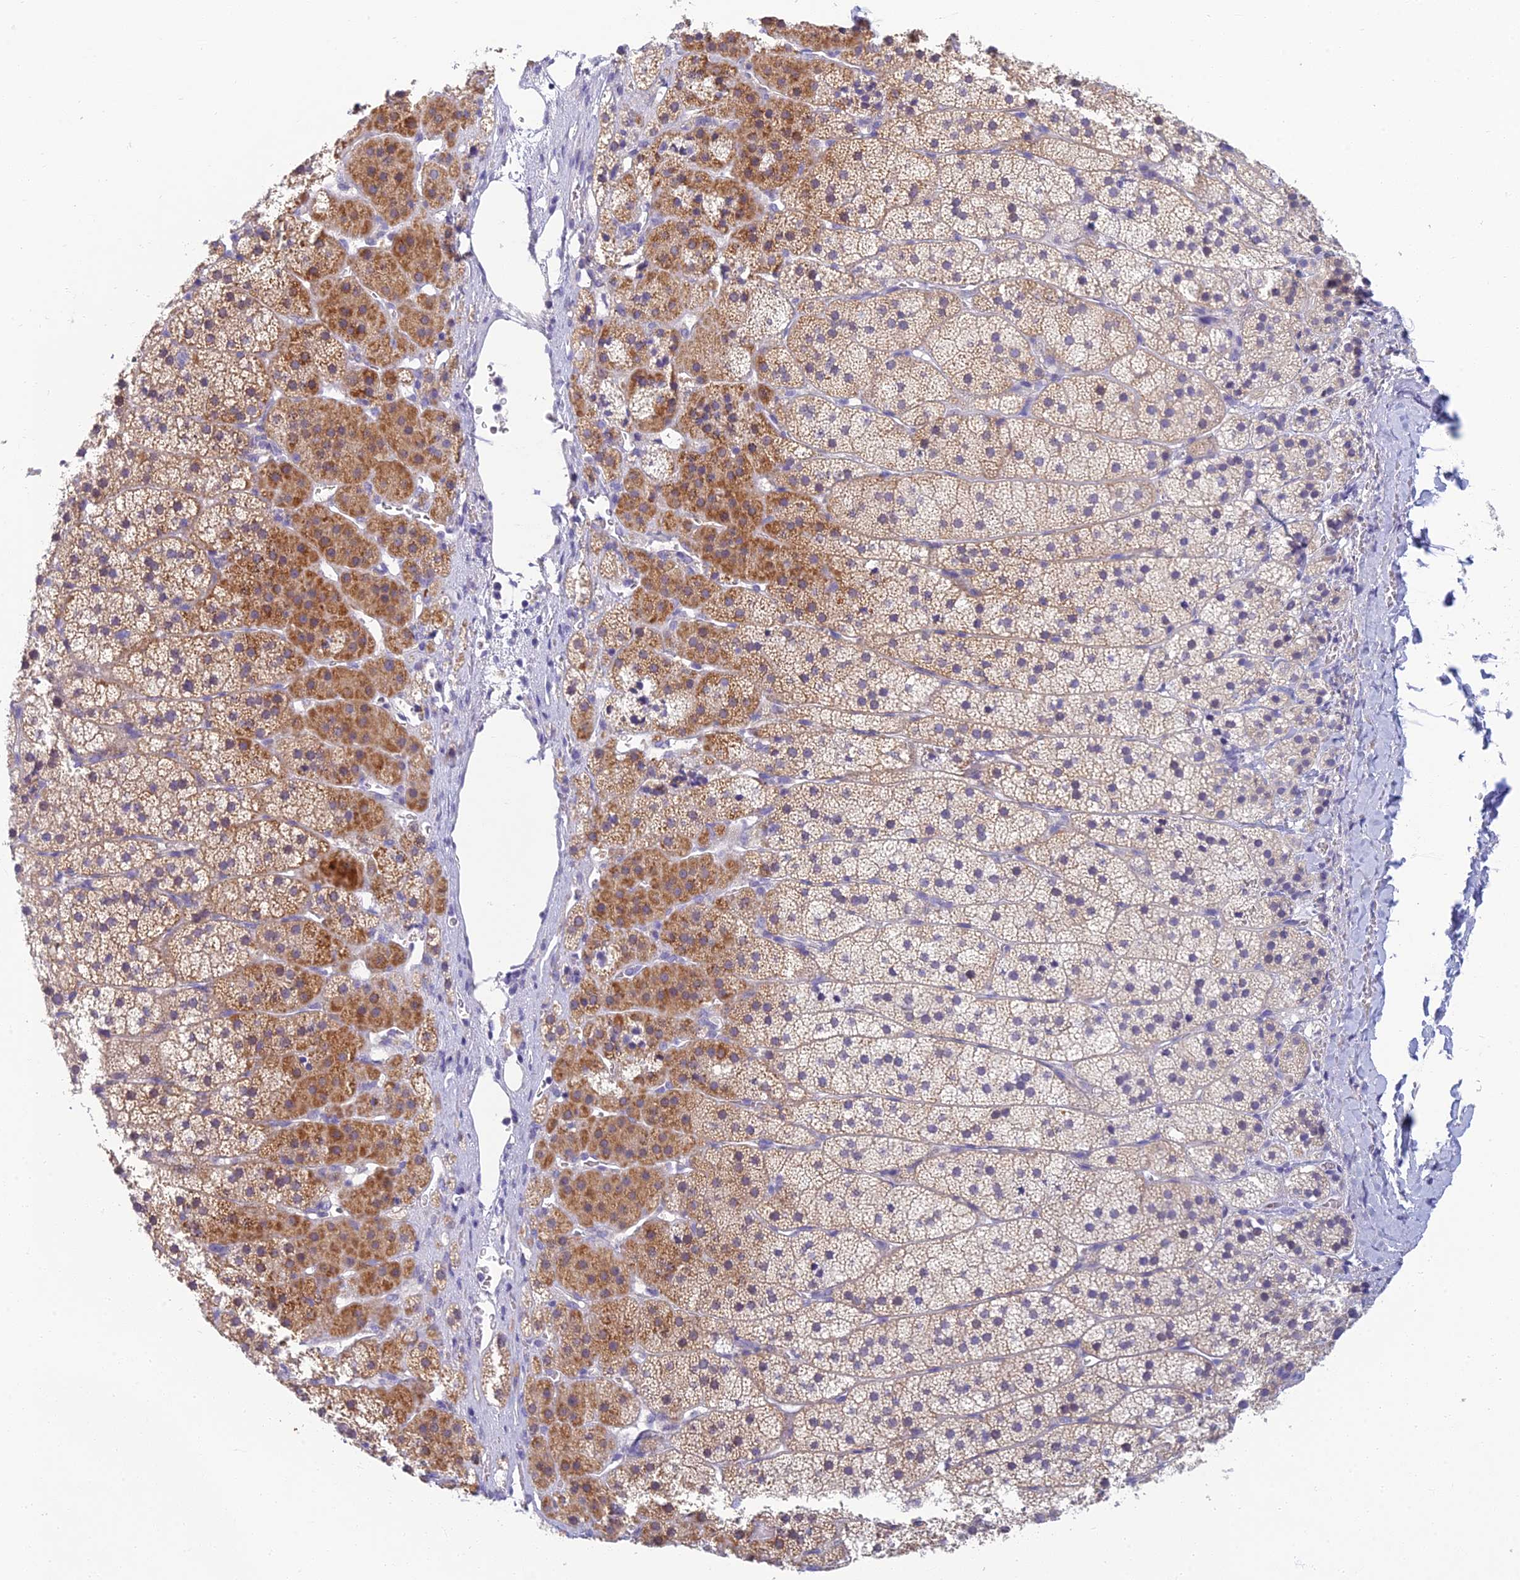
{"staining": {"intensity": "moderate", "quantity": "25%-75%", "location": "cytoplasmic/membranous"}, "tissue": "adrenal gland", "cell_type": "Glandular cells", "image_type": "normal", "snomed": [{"axis": "morphology", "description": "Normal tissue, NOS"}, {"axis": "topography", "description": "Adrenal gland"}], "caption": "This micrograph reveals unremarkable adrenal gland stained with immunohistochemistry (IHC) to label a protein in brown. The cytoplasmic/membranous of glandular cells show moderate positivity for the protein. Nuclei are counter-stained blue.", "gene": "SLC25A41", "patient": {"sex": "female", "age": 44}}